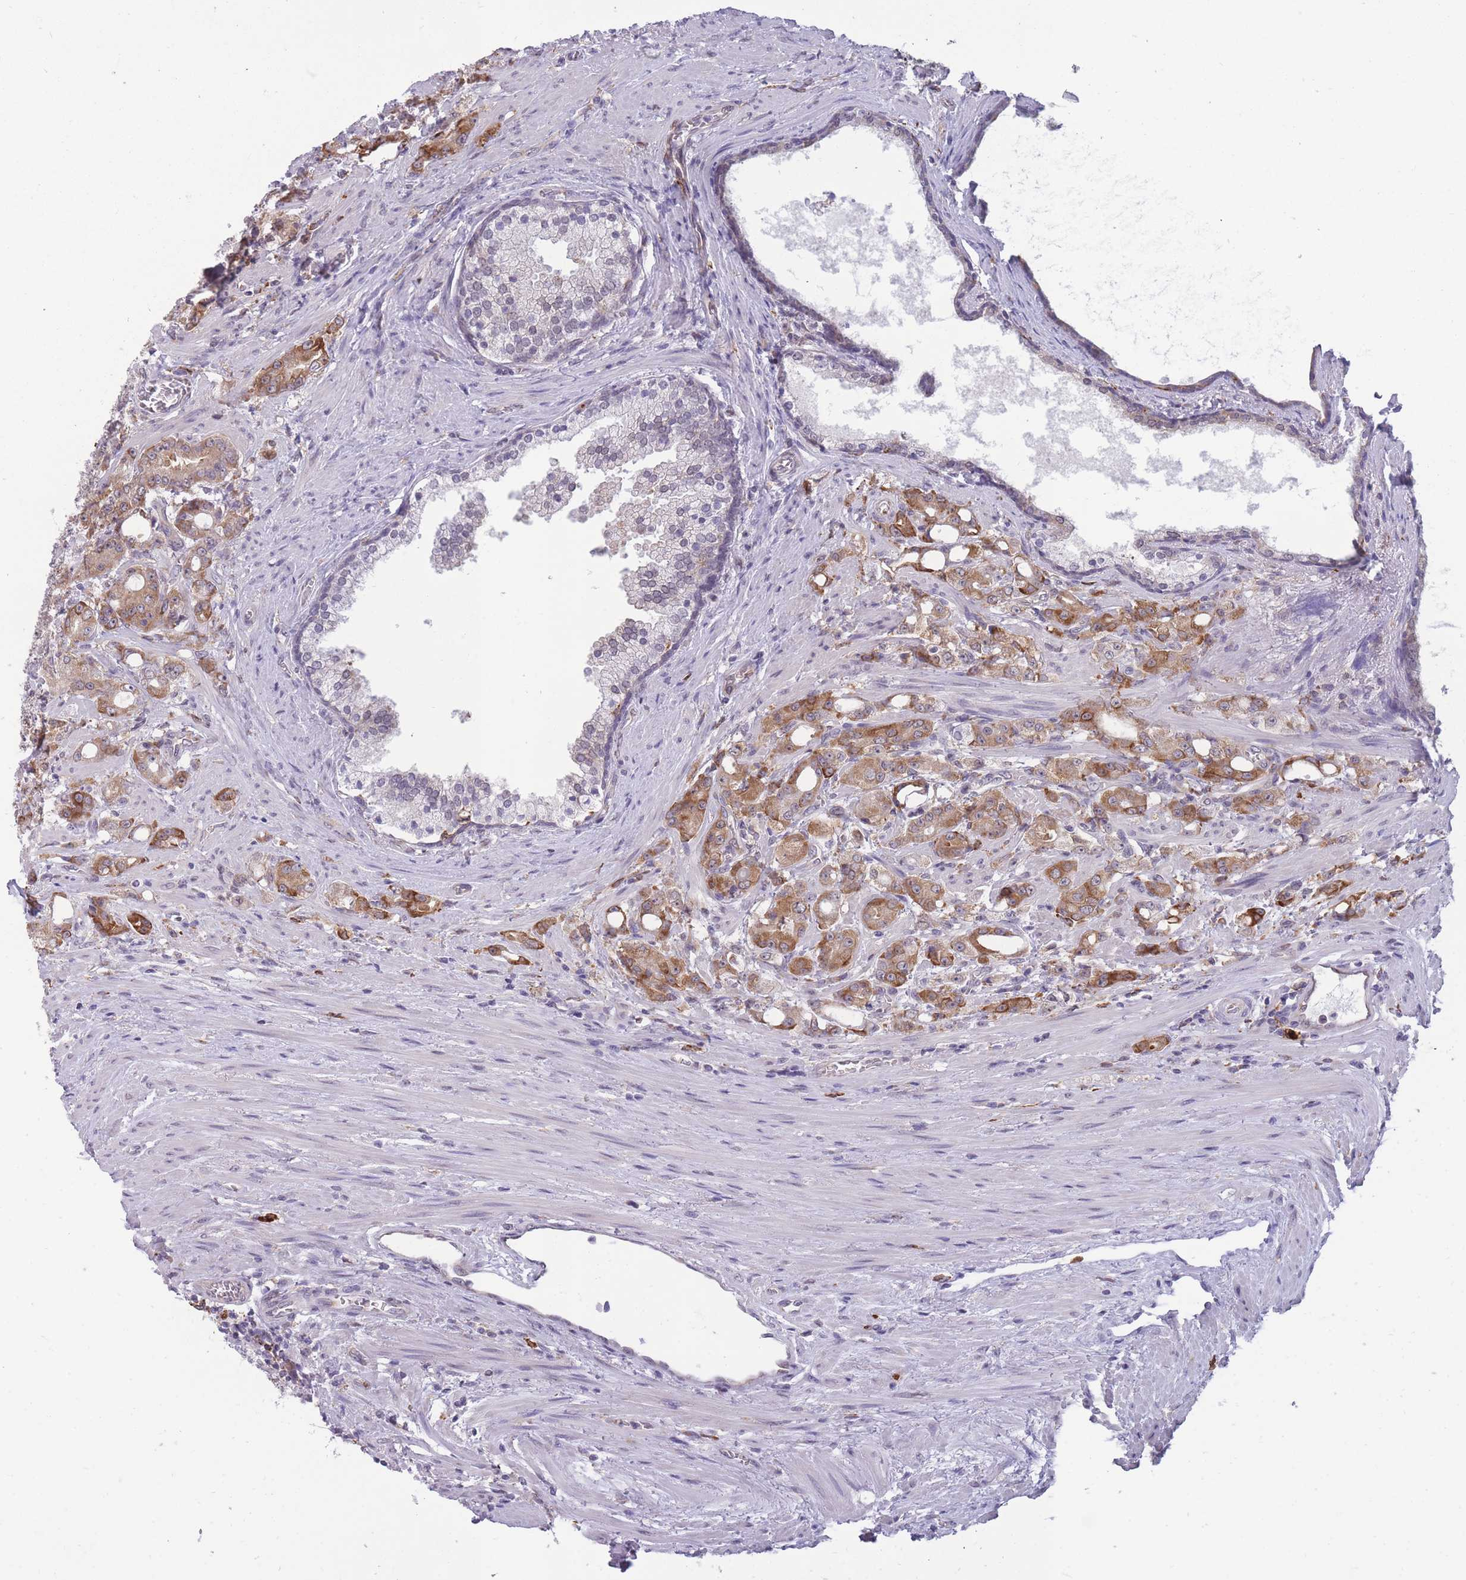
{"staining": {"intensity": "moderate", "quantity": ">75%", "location": "cytoplasmic/membranous"}, "tissue": "prostate cancer", "cell_type": "Tumor cells", "image_type": "cancer", "snomed": [{"axis": "morphology", "description": "Adenocarcinoma, High grade"}, {"axis": "topography", "description": "Prostate"}], "caption": "This photomicrograph shows prostate adenocarcinoma (high-grade) stained with immunohistochemistry (IHC) to label a protein in brown. The cytoplasmic/membranous of tumor cells show moderate positivity for the protein. Nuclei are counter-stained blue.", "gene": "TMEM121", "patient": {"sex": "male", "age": 69}}